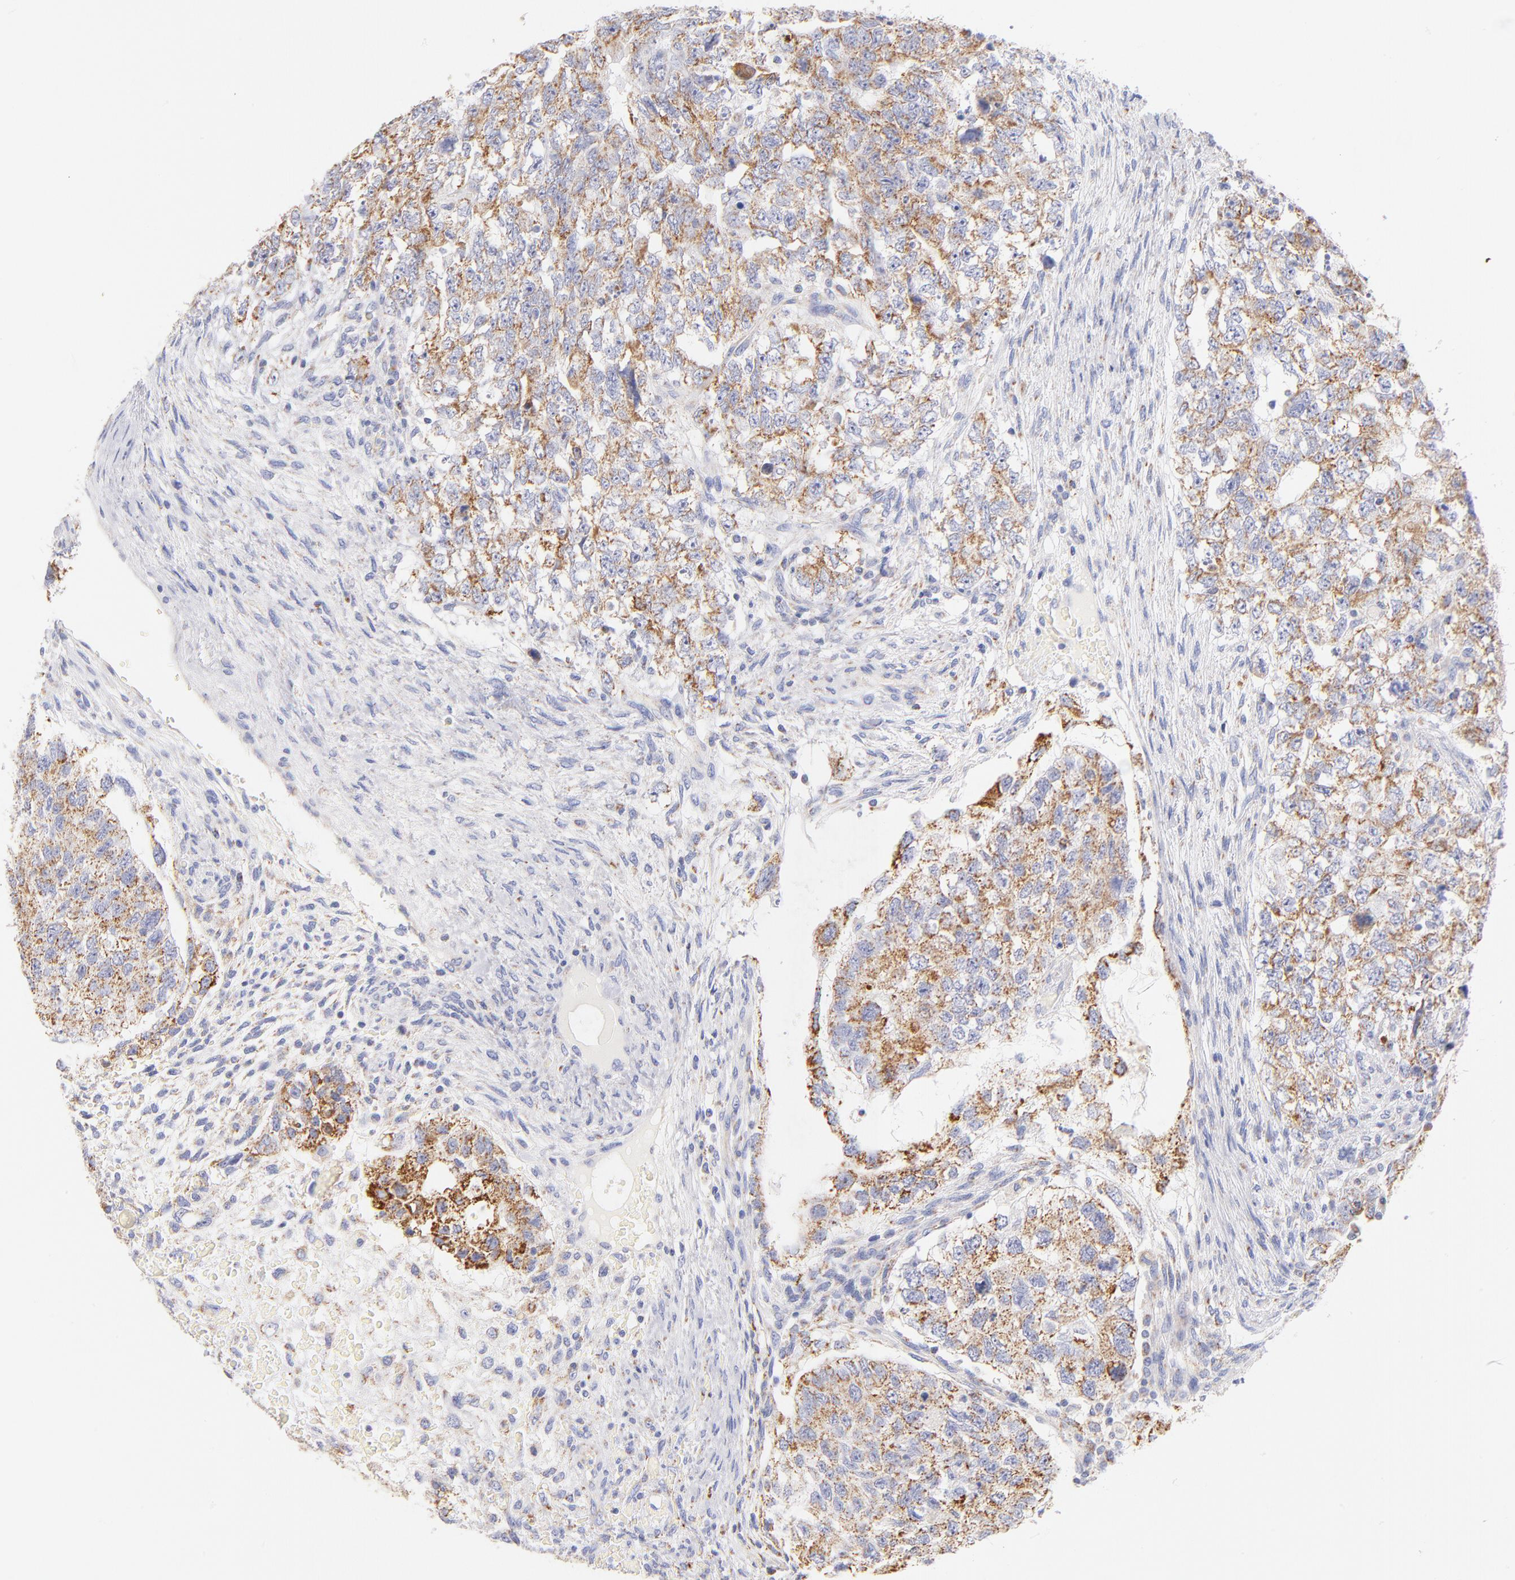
{"staining": {"intensity": "moderate", "quantity": ">75%", "location": "cytoplasmic/membranous"}, "tissue": "testis cancer", "cell_type": "Tumor cells", "image_type": "cancer", "snomed": [{"axis": "morphology", "description": "Carcinoma, Embryonal, NOS"}, {"axis": "topography", "description": "Testis"}], "caption": "High-magnification brightfield microscopy of testis embryonal carcinoma stained with DAB (3,3'-diaminobenzidine) (brown) and counterstained with hematoxylin (blue). tumor cells exhibit moderate cytoplasmic/membranous positivity is seen in approximately>75% of cells.", "gene": "AIFM1", "patient": {"sex": "male", "age": 36}}